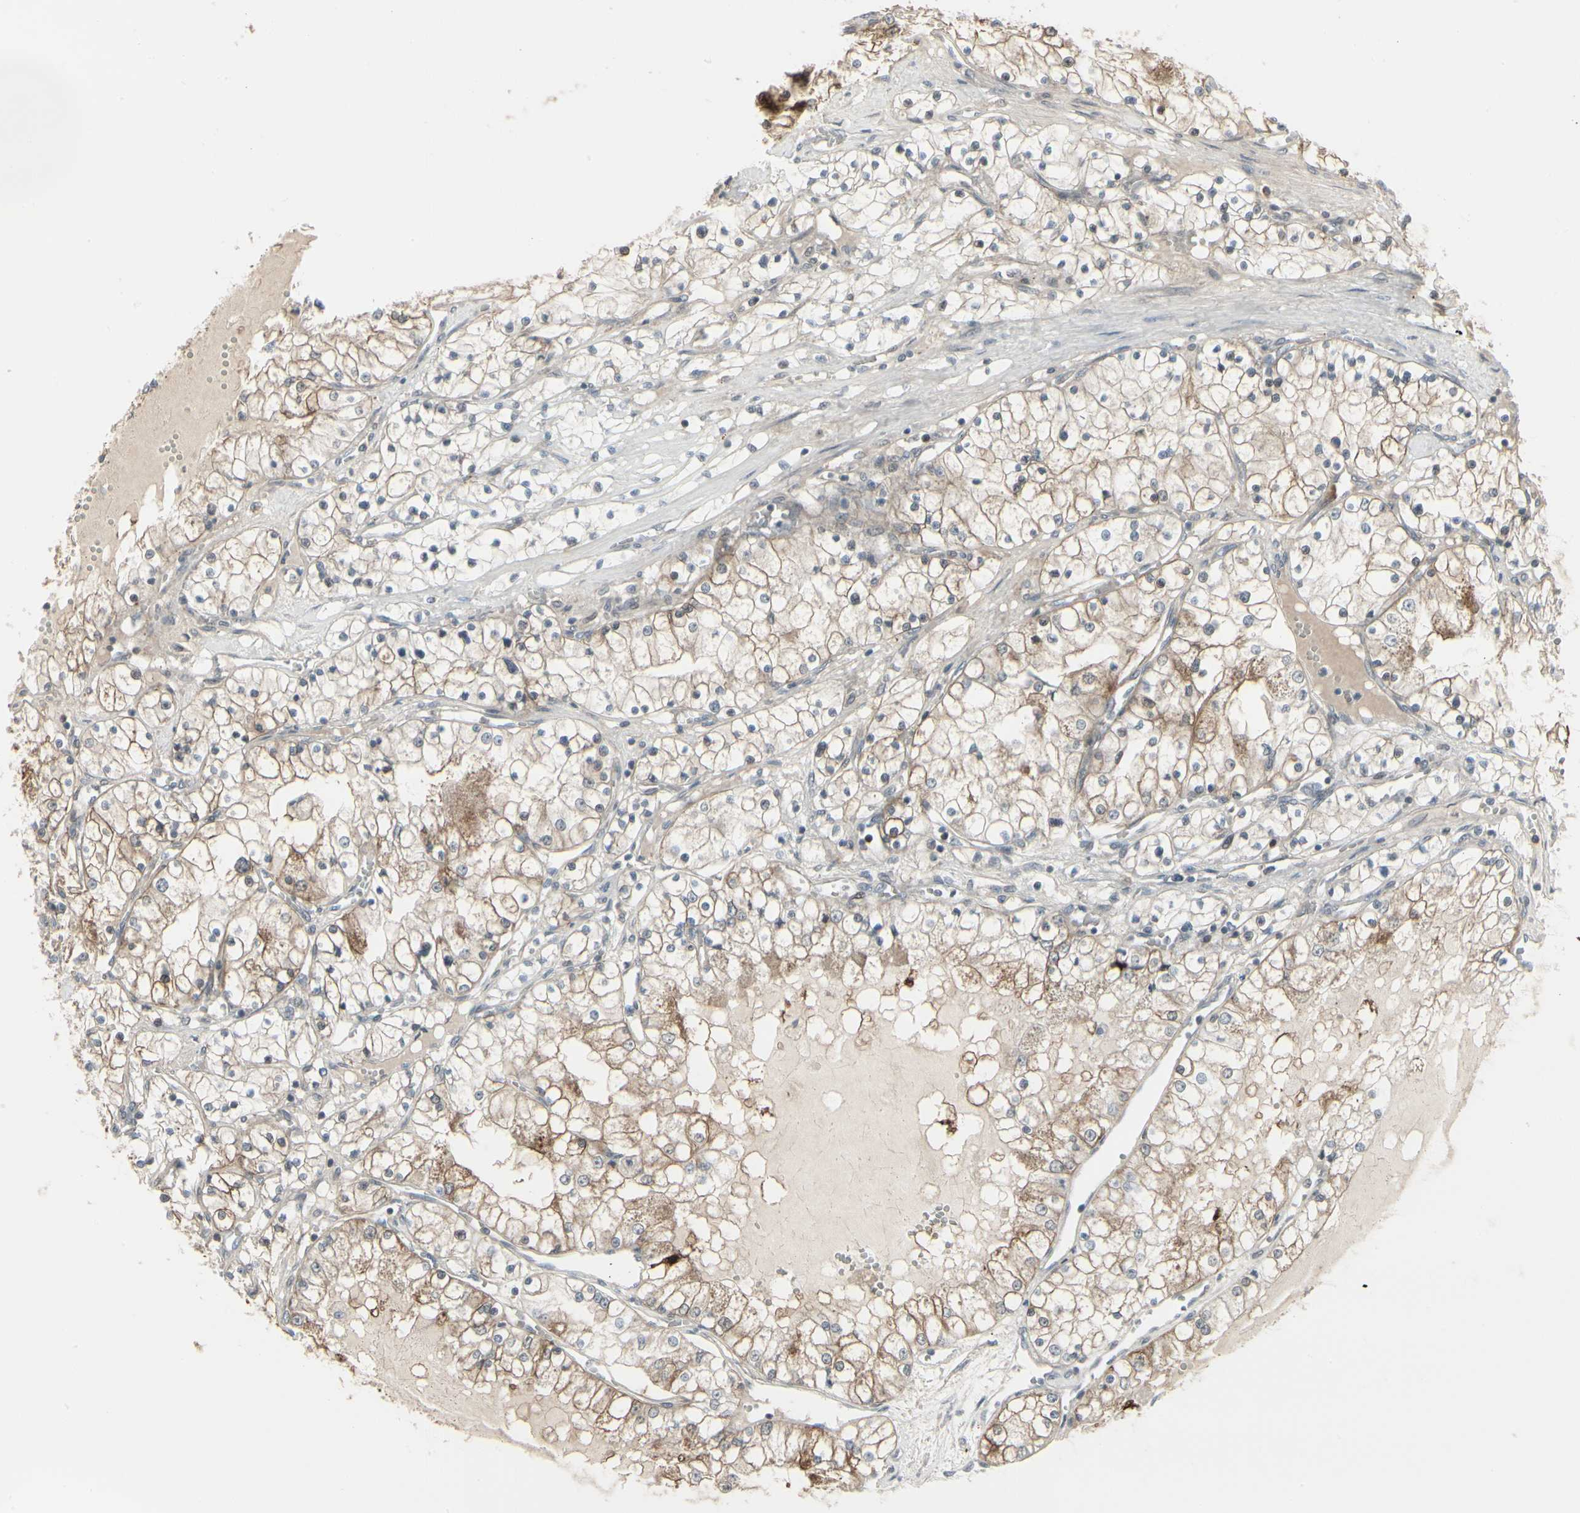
{"staining": {"intensity": "moderate", "quantity": ">75%", "location": "cytoplasmic/membranous"}, "tissue": "renal cancer", "cell_type": "Tumor cells", "image_type": "cancer", "snomed": [{"axis": "morphology", "description": "Adenocarcinoma, NOS"}, {"axis": "topography", "description": "Kidney"}], "caption": "An image showing moderate cytoplasmic/membranous positivity in about >75% of tumor cells in renal cancer (adenocarcinoma), as visualized by brown immunohistochemical staining.", "gene": "IGFBP6", "patient": {"sex": "male", "age": 68}}